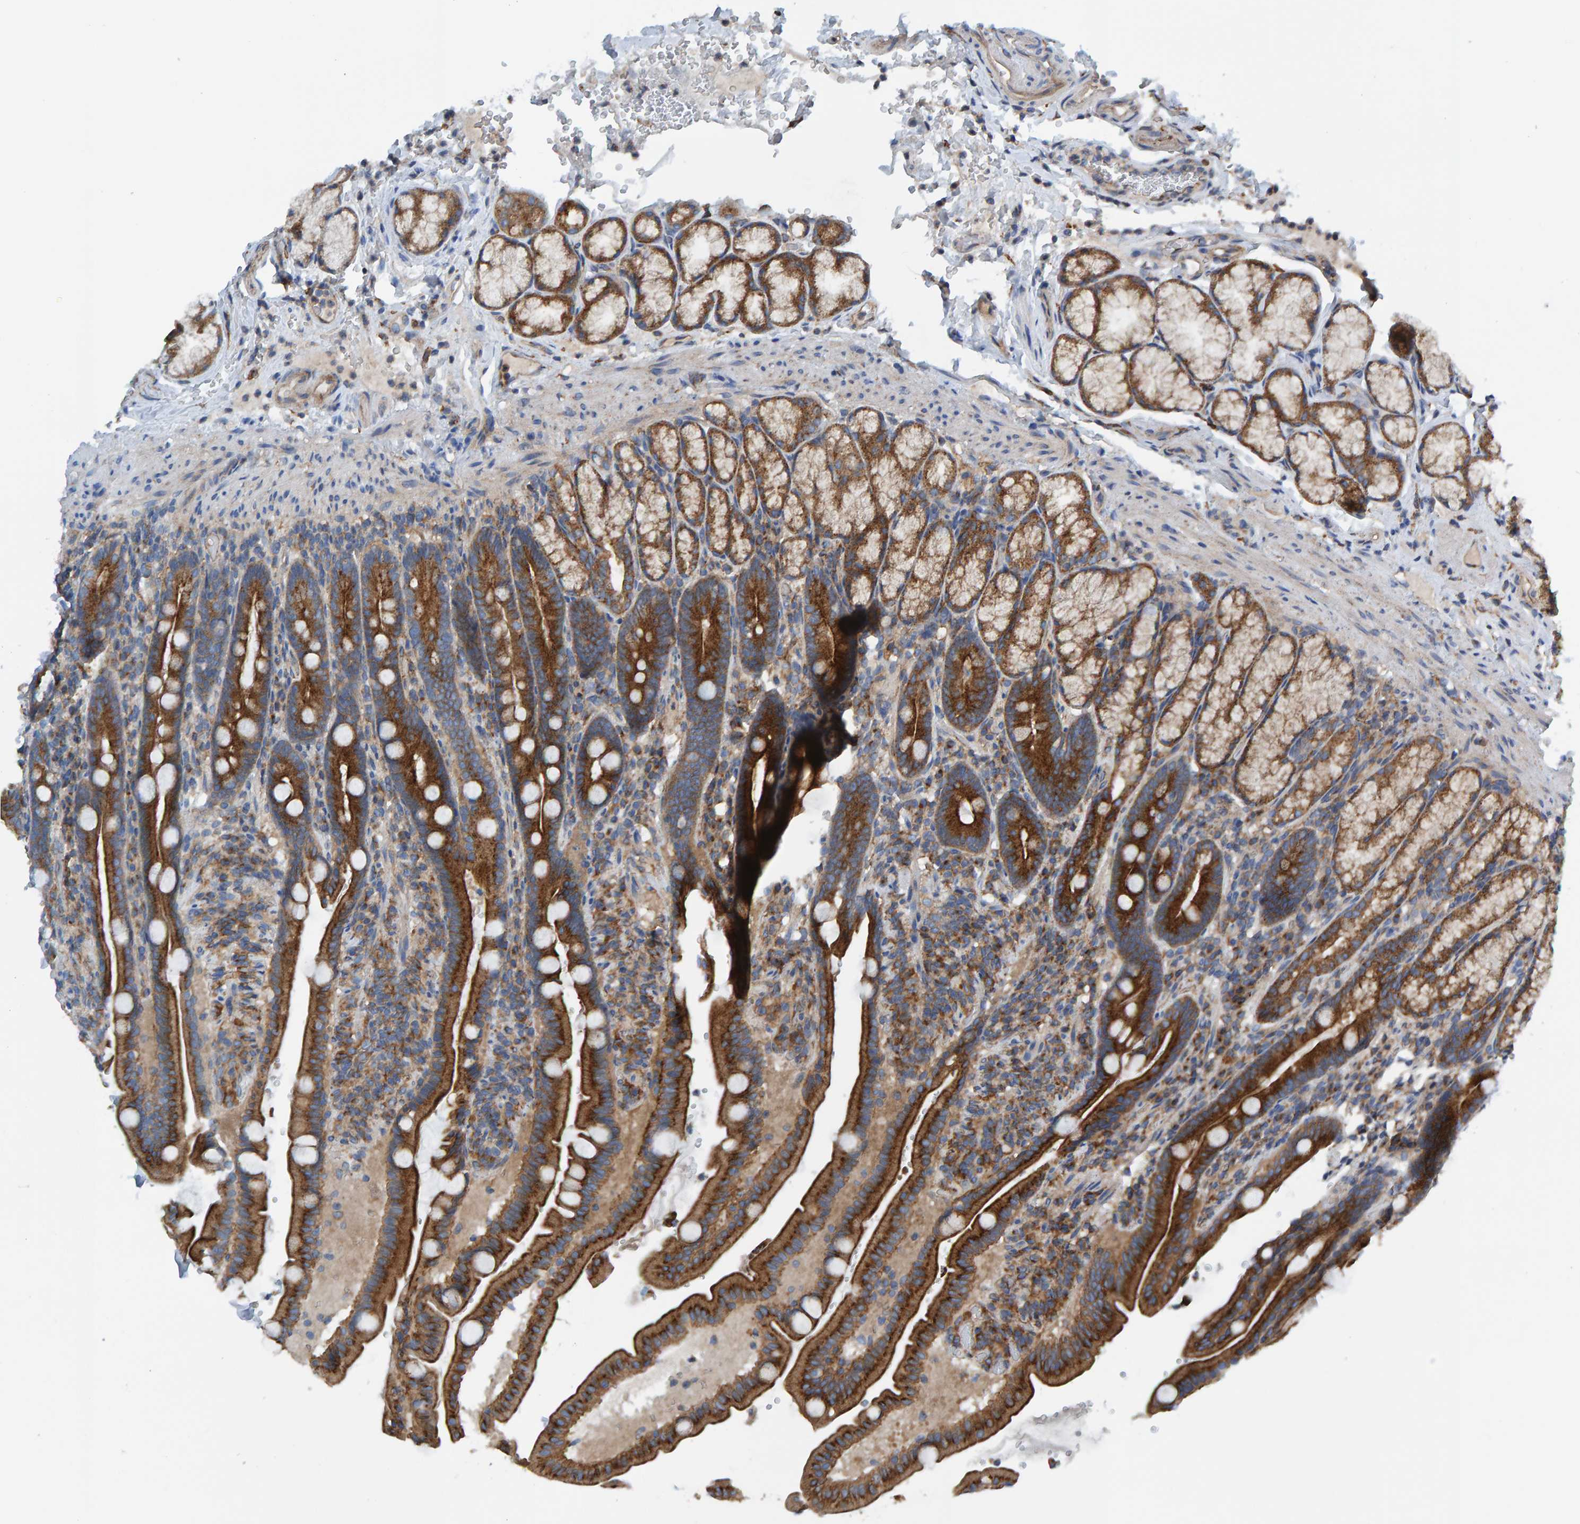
{"staining": {"intensity": "strong", "quantity": ">75%", "location": "cytoplasmic/membranous"}, "tissue": "duodenum", "cell_type": "Glandular cells", "image_type": "normal", "snomed": [{"axis": "morphology", "description": "Normal tissue, NOS"}, {"axis": "topography", "description": "Duodenum"}], "caption": "Protein positivity by immunohistochemistry exhibits strong cytoplasmic/membranous positivity in approximately >75% of glandular cells in unremarkable duodenum.", "gene": "MKLN1", "patient": {"sex": "male", "age": 54}}